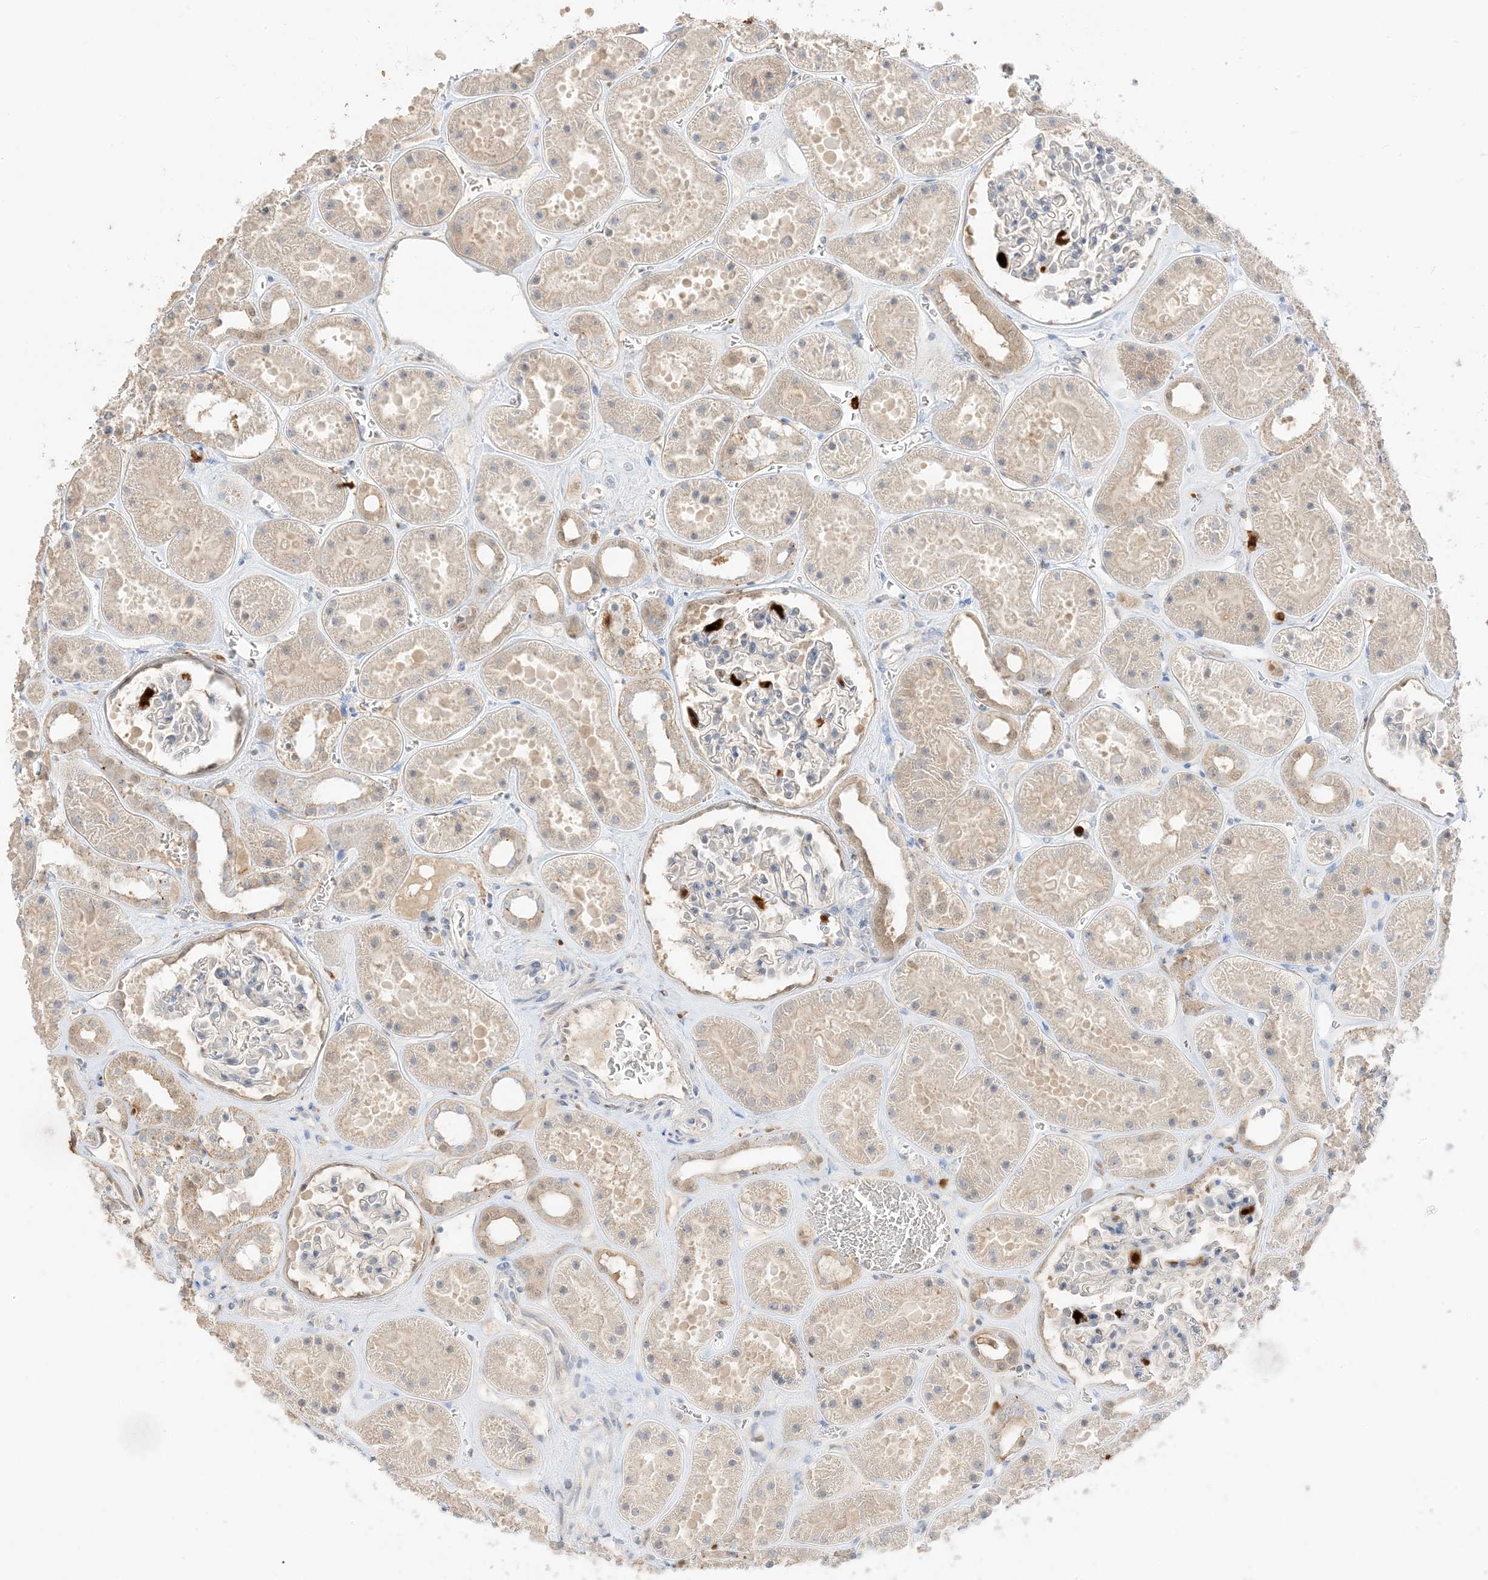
{"staining": {"intensity": "negative", "quantity": "none", "location": "none"}, "tissue": "kidney", "cell_type": "Cells in glomeruli", "image_type": "normal", "snomed": [{"axis": "morphology", "description": "Normal tissue, NOS"}, {"axis": "topography", "description": "Kidney"}], "caption": "Immunohistochemistry (IHC) histopathology image of benign kidney: kidney stained with DAB reveals no significant protein positivity in cells in glomeruli. (Stains: DAB (3,3'-diaminobenzidine) IHC with hematoxylin counter stain, Microscopy: brightfield microscopy at high magnification).", "gene": "GCA", "patient": {"sex": "female", "age": 41}}